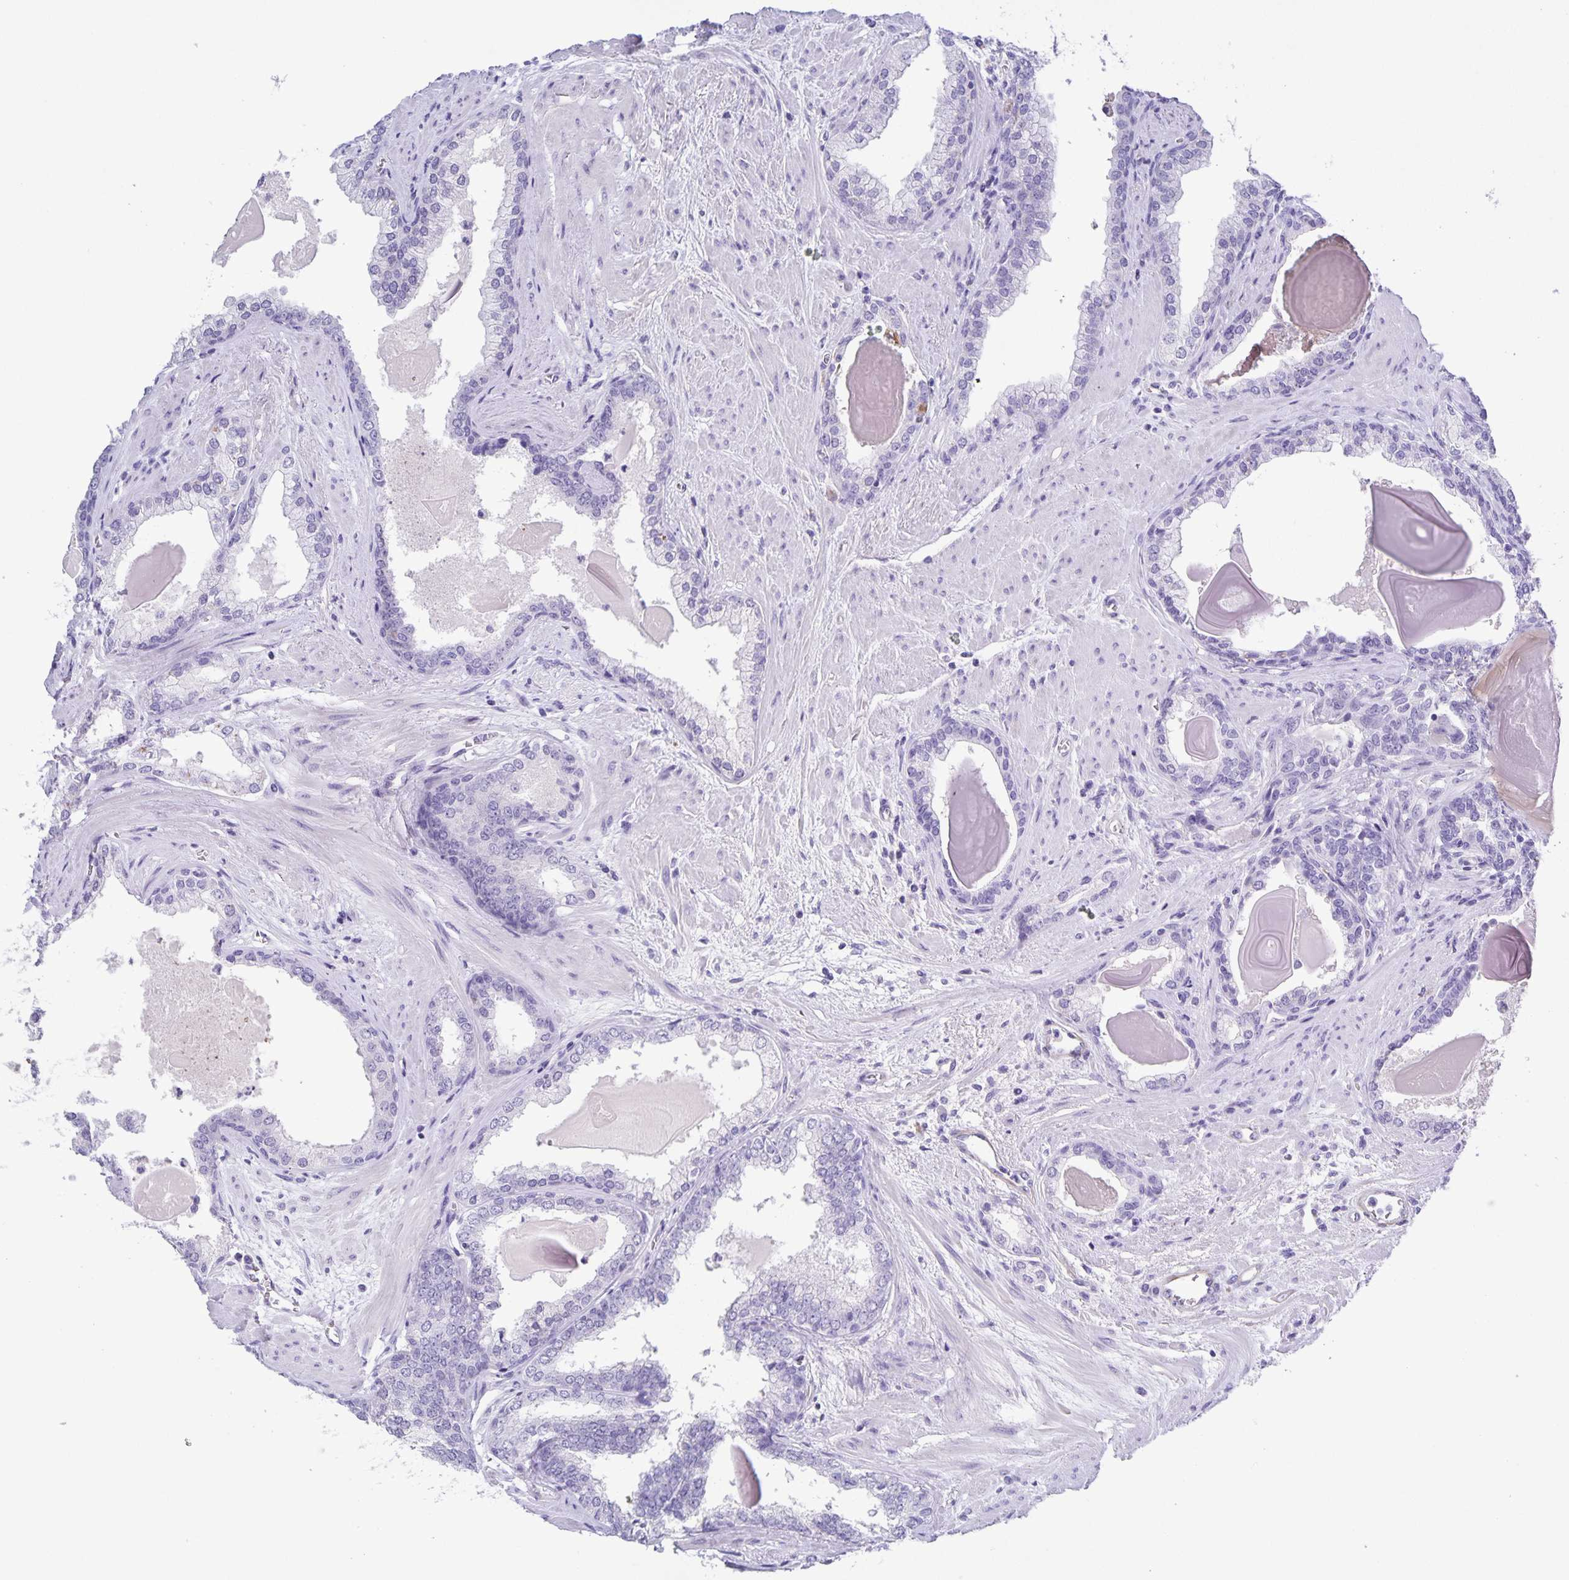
{"staining": {"intensity": "negative", "quantity": "none", "location": "none"}, "tissue": "prostate cancer", "cell_type": "Tumor cells", "image_type": "cancer", "snomed": [{"axis": "morphology", "description": "Adenocarcinoma, Low grade"}, {"axis": "topography", "description": "Prostate"}], "caption": "Tumor cells show no significant protein expression in prostate adenocarcinoma (low-grade).", "gene": "UBQLN3", "patient": {"sex": "male", "age": 64}}